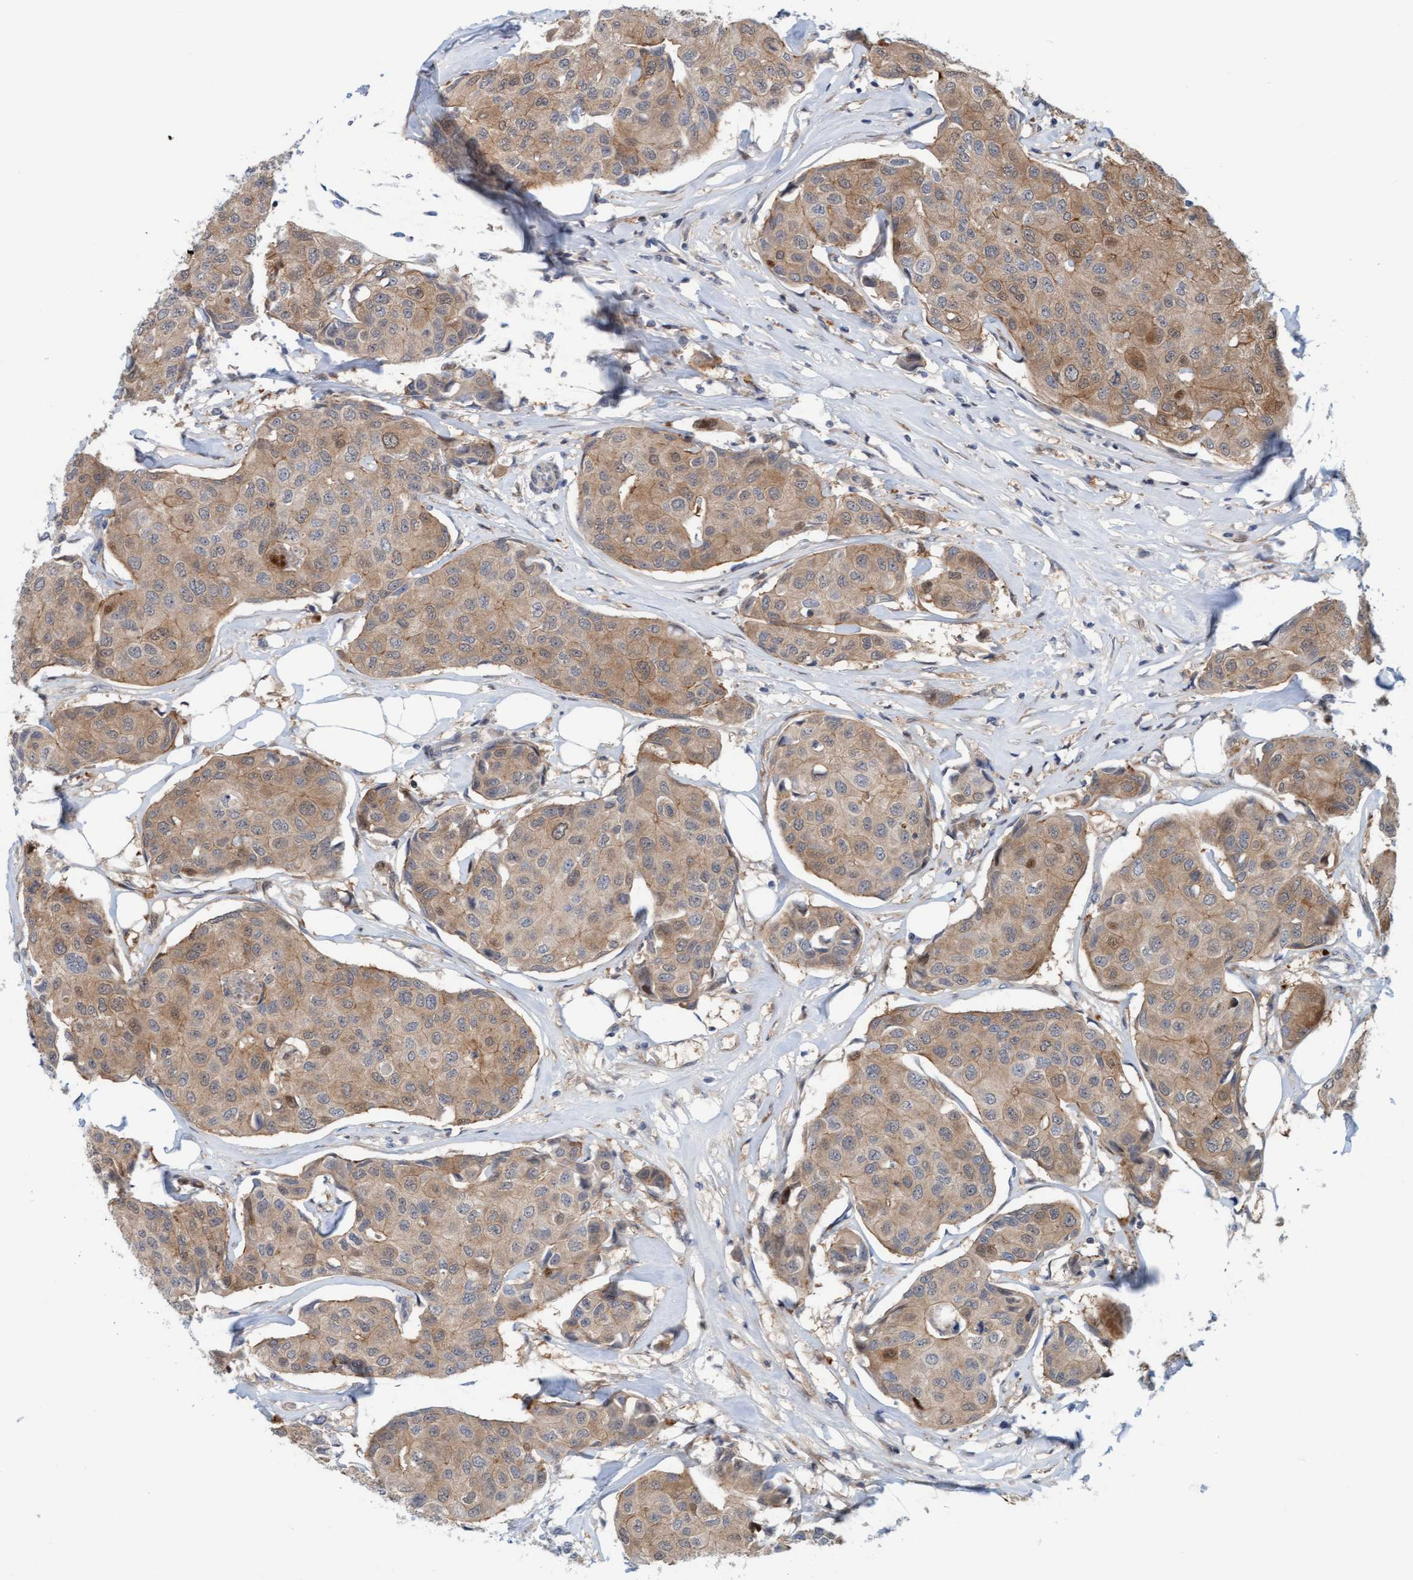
{"staining": {"intensity": "weak", "quantity": ">75%", "location": "cytoplasmic/membranous"}, "tissue": "breast cancer", "cell_type": "Tumor cells", "image_type": "cancer", "snomed": [{"axis": "morphology", "description": "Duct carcinoma"}, {"axis": "topography", "description": "Breast"}], "caption": "Protein staining of breast cancer tissue displays weak cytoplasmic/membranous positivity in approximately >75% of tumor cells. The staining was performed using DAB to visualize the protein expression in brown, while the nuclei were stained in blue with hematoxylin (Magnification: 20x).", "gene": "EIF4EBP1", "patient": {"sex": "female", "age": 80}}